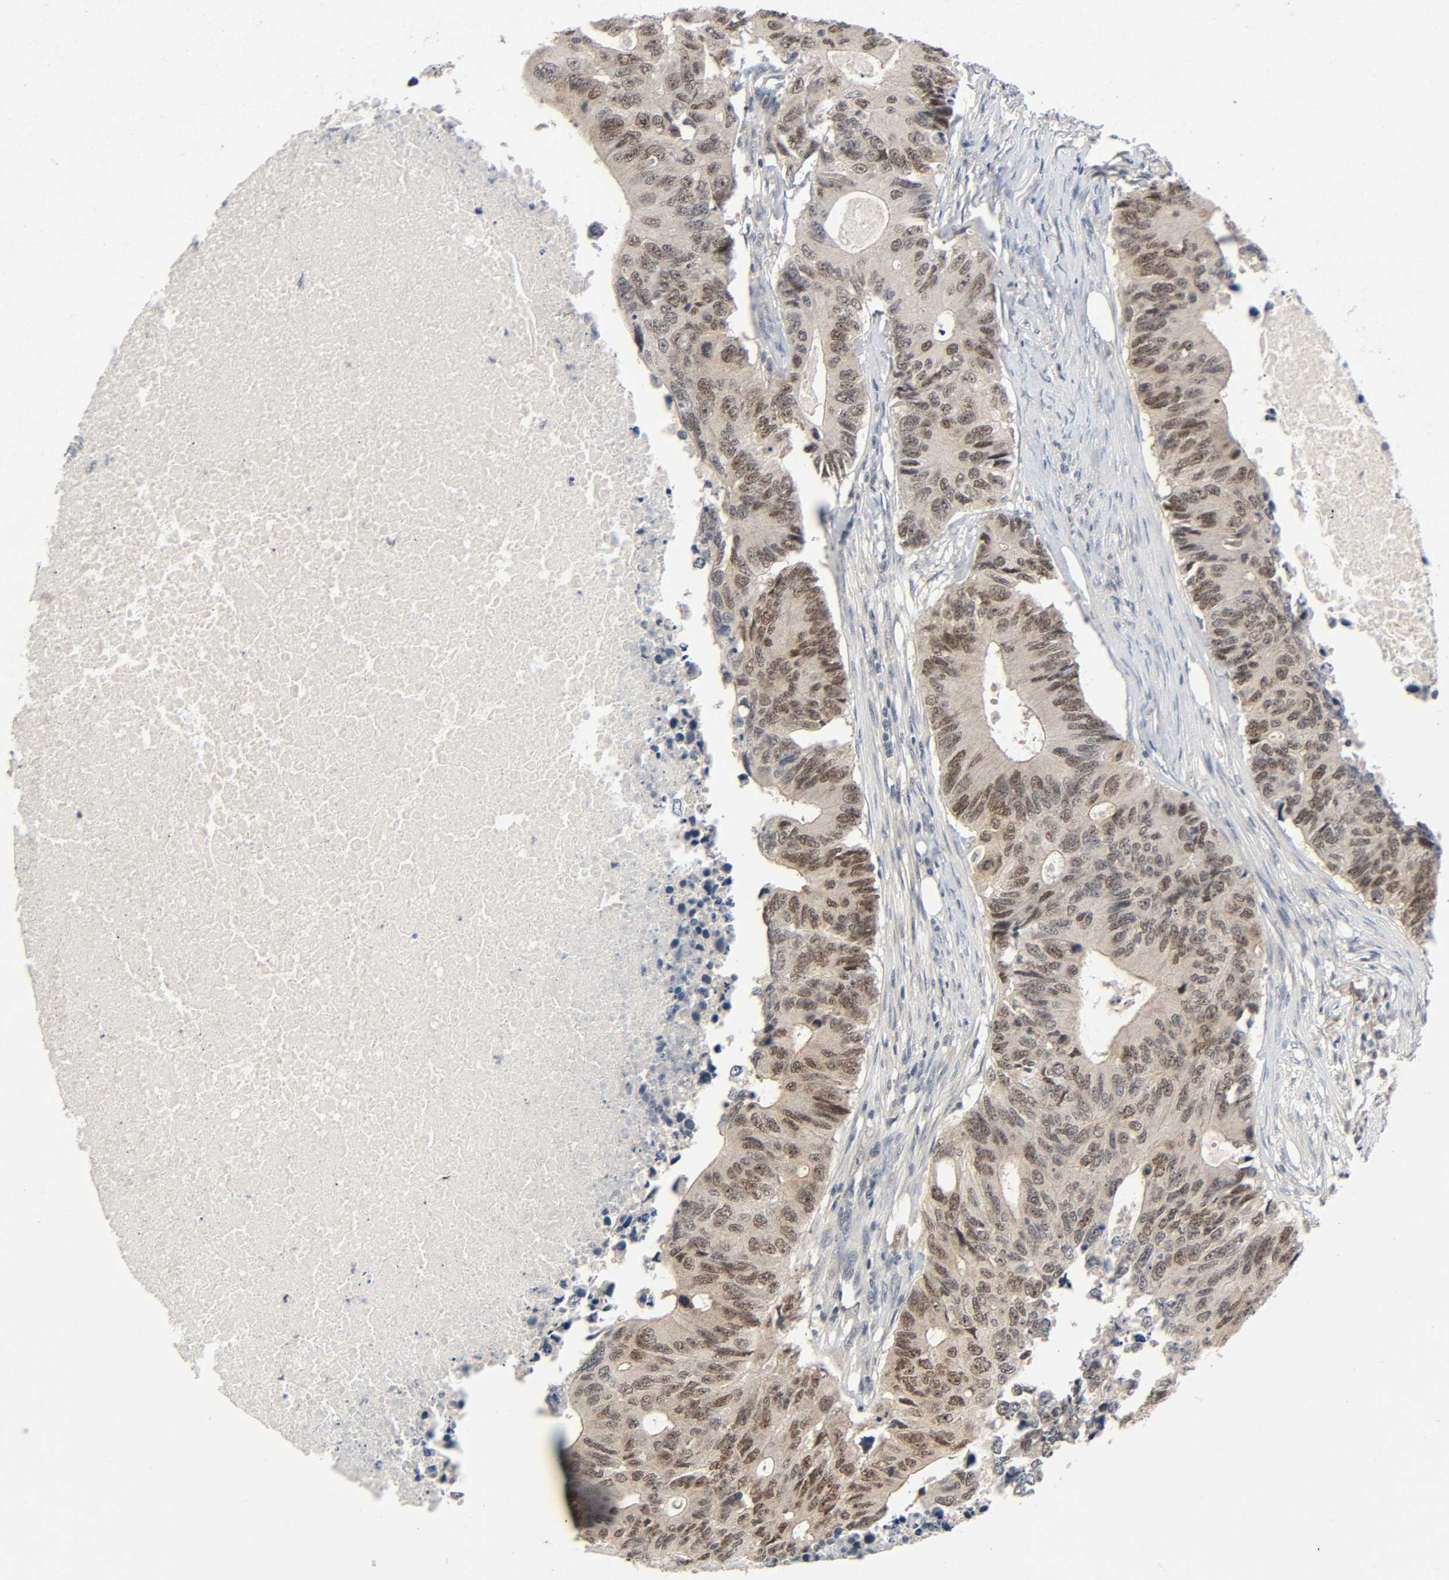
{"staining": {"intensity": "weak", "quantity": "25%-75%", "location": "cytoplasmic/membranous,nuclear"}, "tissue": "colorectal cancer", "cell_type": "Tumor cells", "image_type": "cancer", "snomed": [{"axis": "morphology", "description": "Adenocarcinoma, NOS"}, {"axis": "topography", "description": "Colon"}], "caption": "Immunohistochemical staining of human colorectal cancer exhibits weak cytoplasmic/membranous and nuclear protein staining in approximately 25%-75% of tumor cells.", "gene": "MAPKAPK5", "patient": {"sex": "male", "age": 71}}